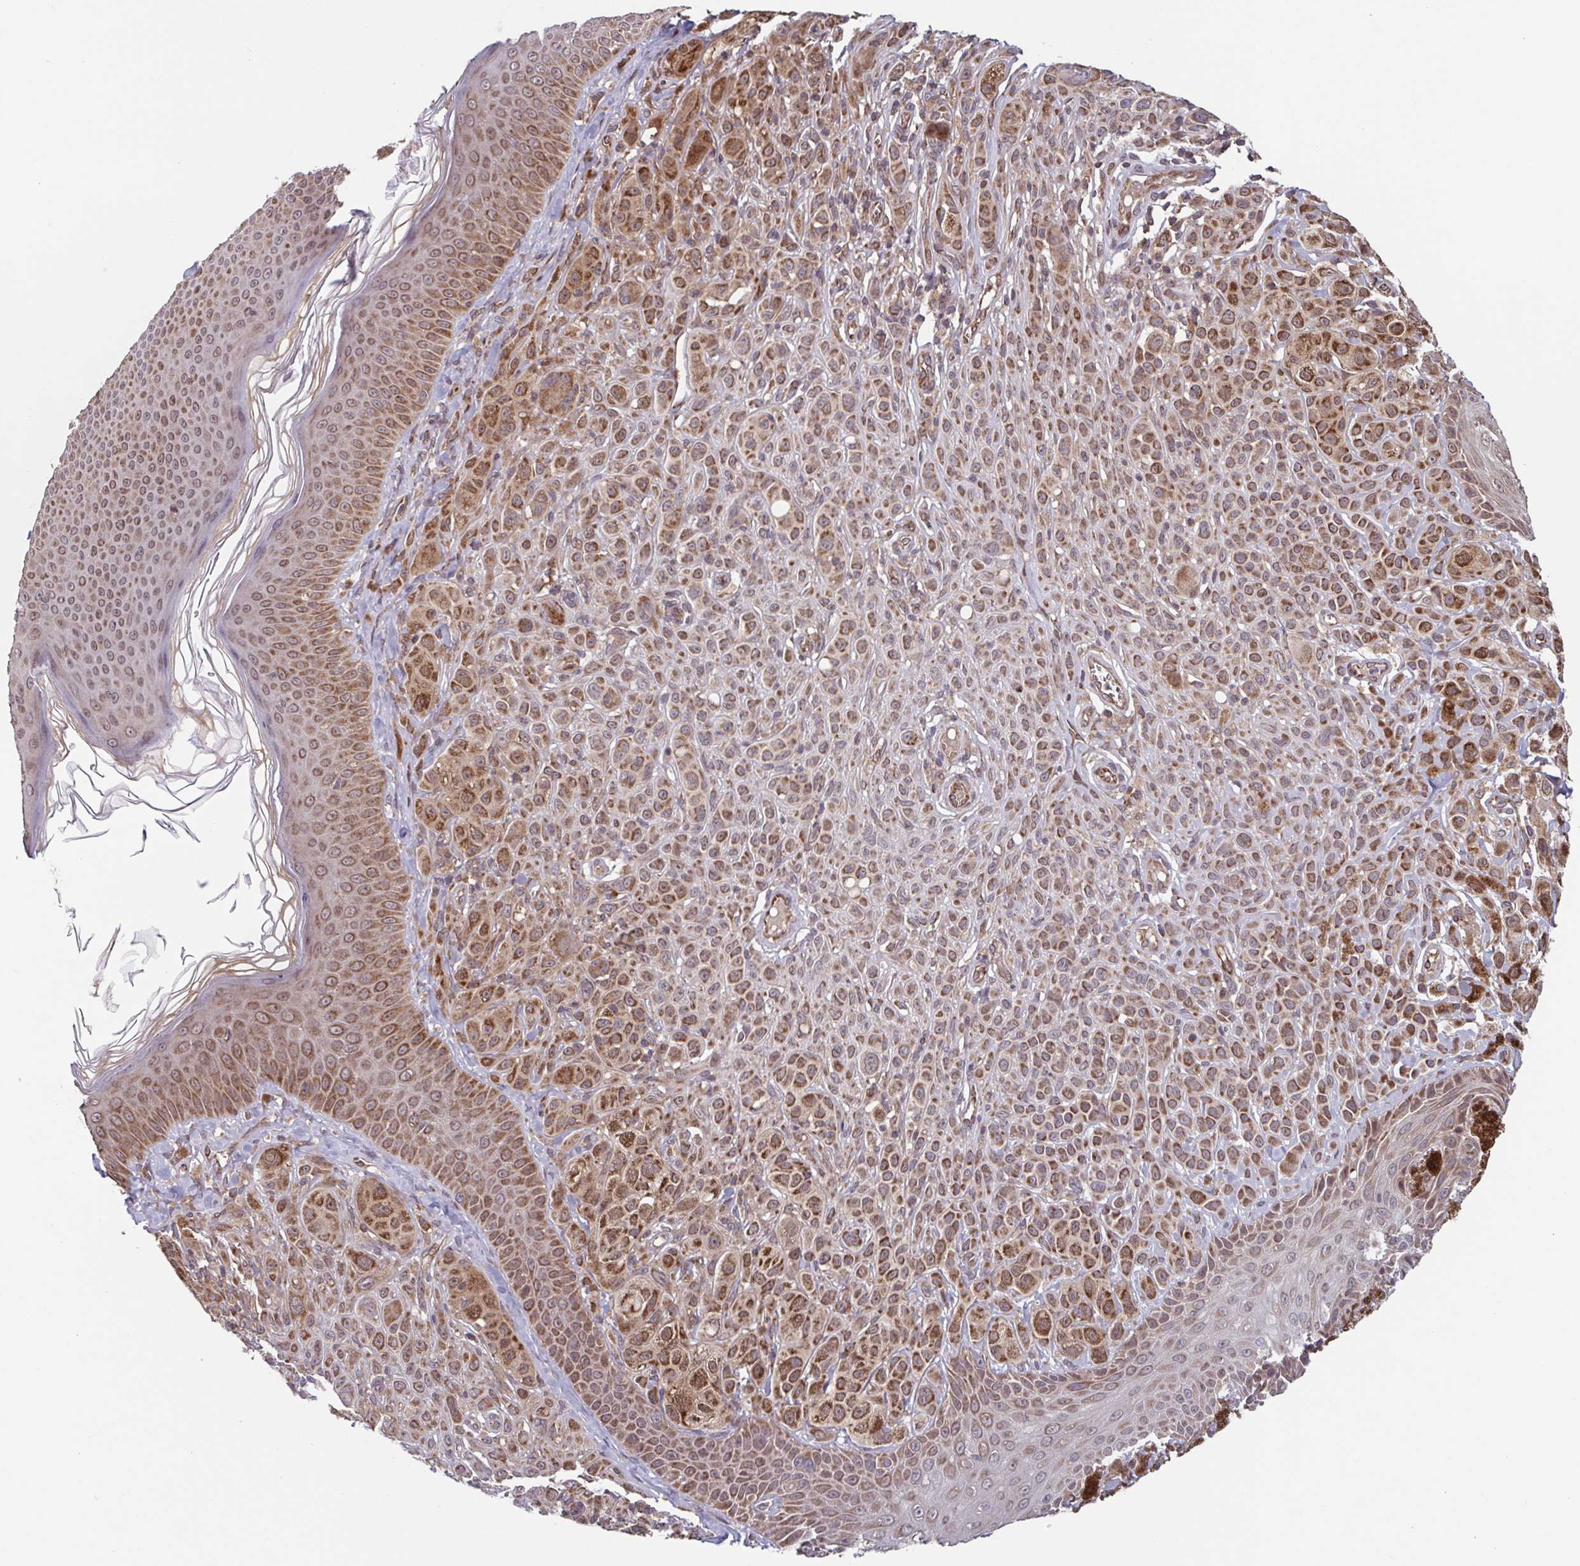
{"staining": {"intensity": "moderate", "quantity": ">75%", "location": "cytoplasmic/membranous"}, "tissue": "melanoma", "cell_type": "Tumor cells", "image_type": "cancer", "snomed": [{"axis": "morphology", "description": "Malignant melanoma, NOS"}, {"axis": "topography", "description": "Skin"}], "caption": "Immunohistochemical staining of malignant melanoma shows medium levels of moderate cytoplasmic/membranous protein positivity in approximately >75% of tumor cells.", "gene": "TTC19", "patient": {"sex": "male", "age": 67}}